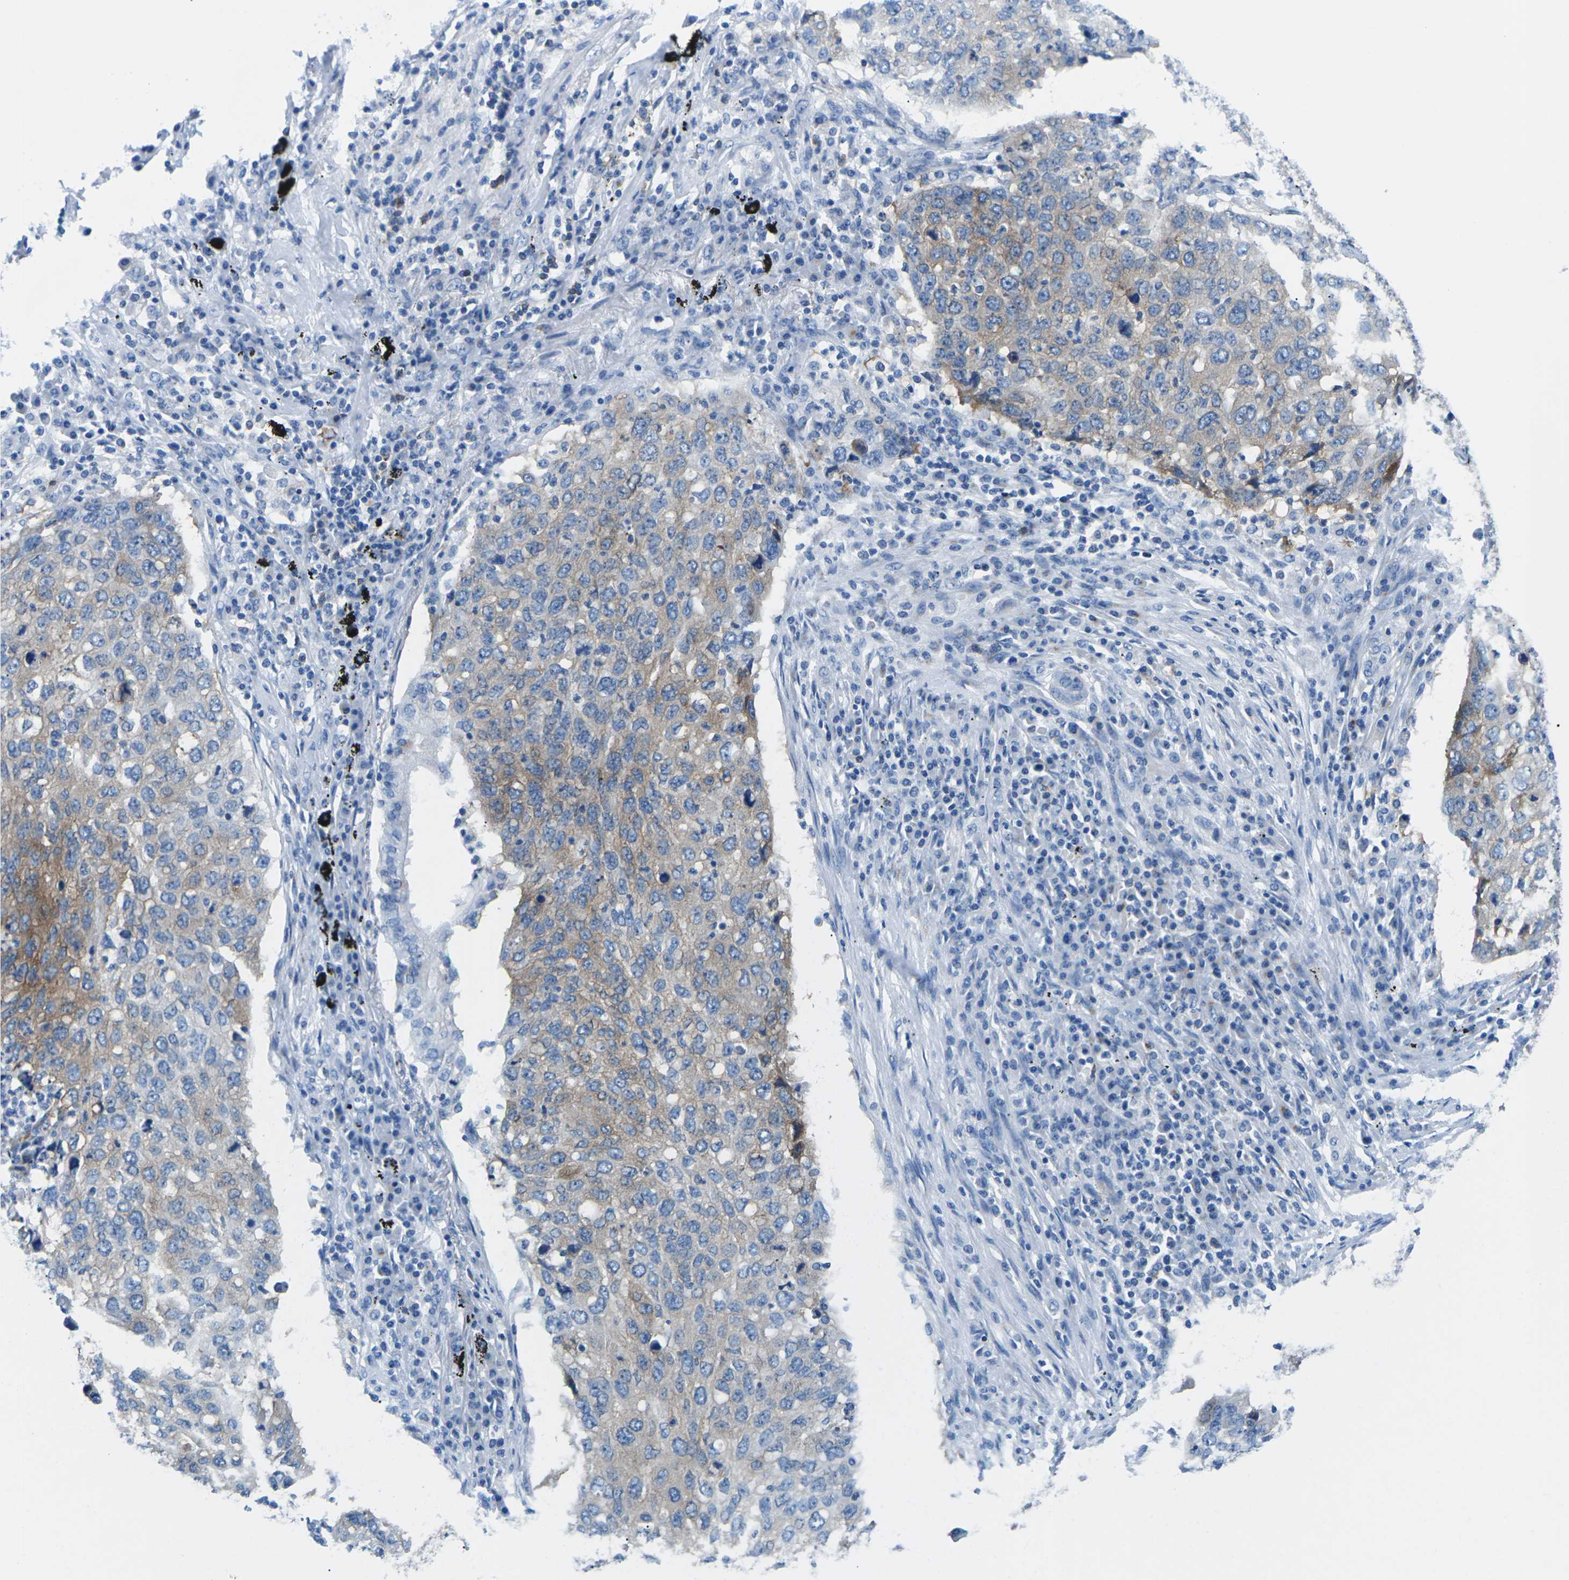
{"staining": {"intensity": "weak", "quantity": "<25%", "location": "cytoplasmic/membranous"}, "tissue": "lung cancer", "cell_type": "Tumor cells", "image_type": "cancer", "snomed": [{"axis": "morphology", "description": "Squamous cell carcinoma, NOS"}, {"axis": "topography", "description": "Lung"}], "caption": "This histopathology image is of lung squamous cell carcinoma stained with IHC to label a protein in brown with the nuclei are counter-stained blue. There is no expression in tumor cells. The staining was performed using DAB (3,3'-diaminobenzidine) to visualize the protein expression in brown, while the nuclei were stained in blue with hematoxylin (Magnification: 20x).", "gene": "SYNGR2", "patient": {"sex": "female", "age": 63}}